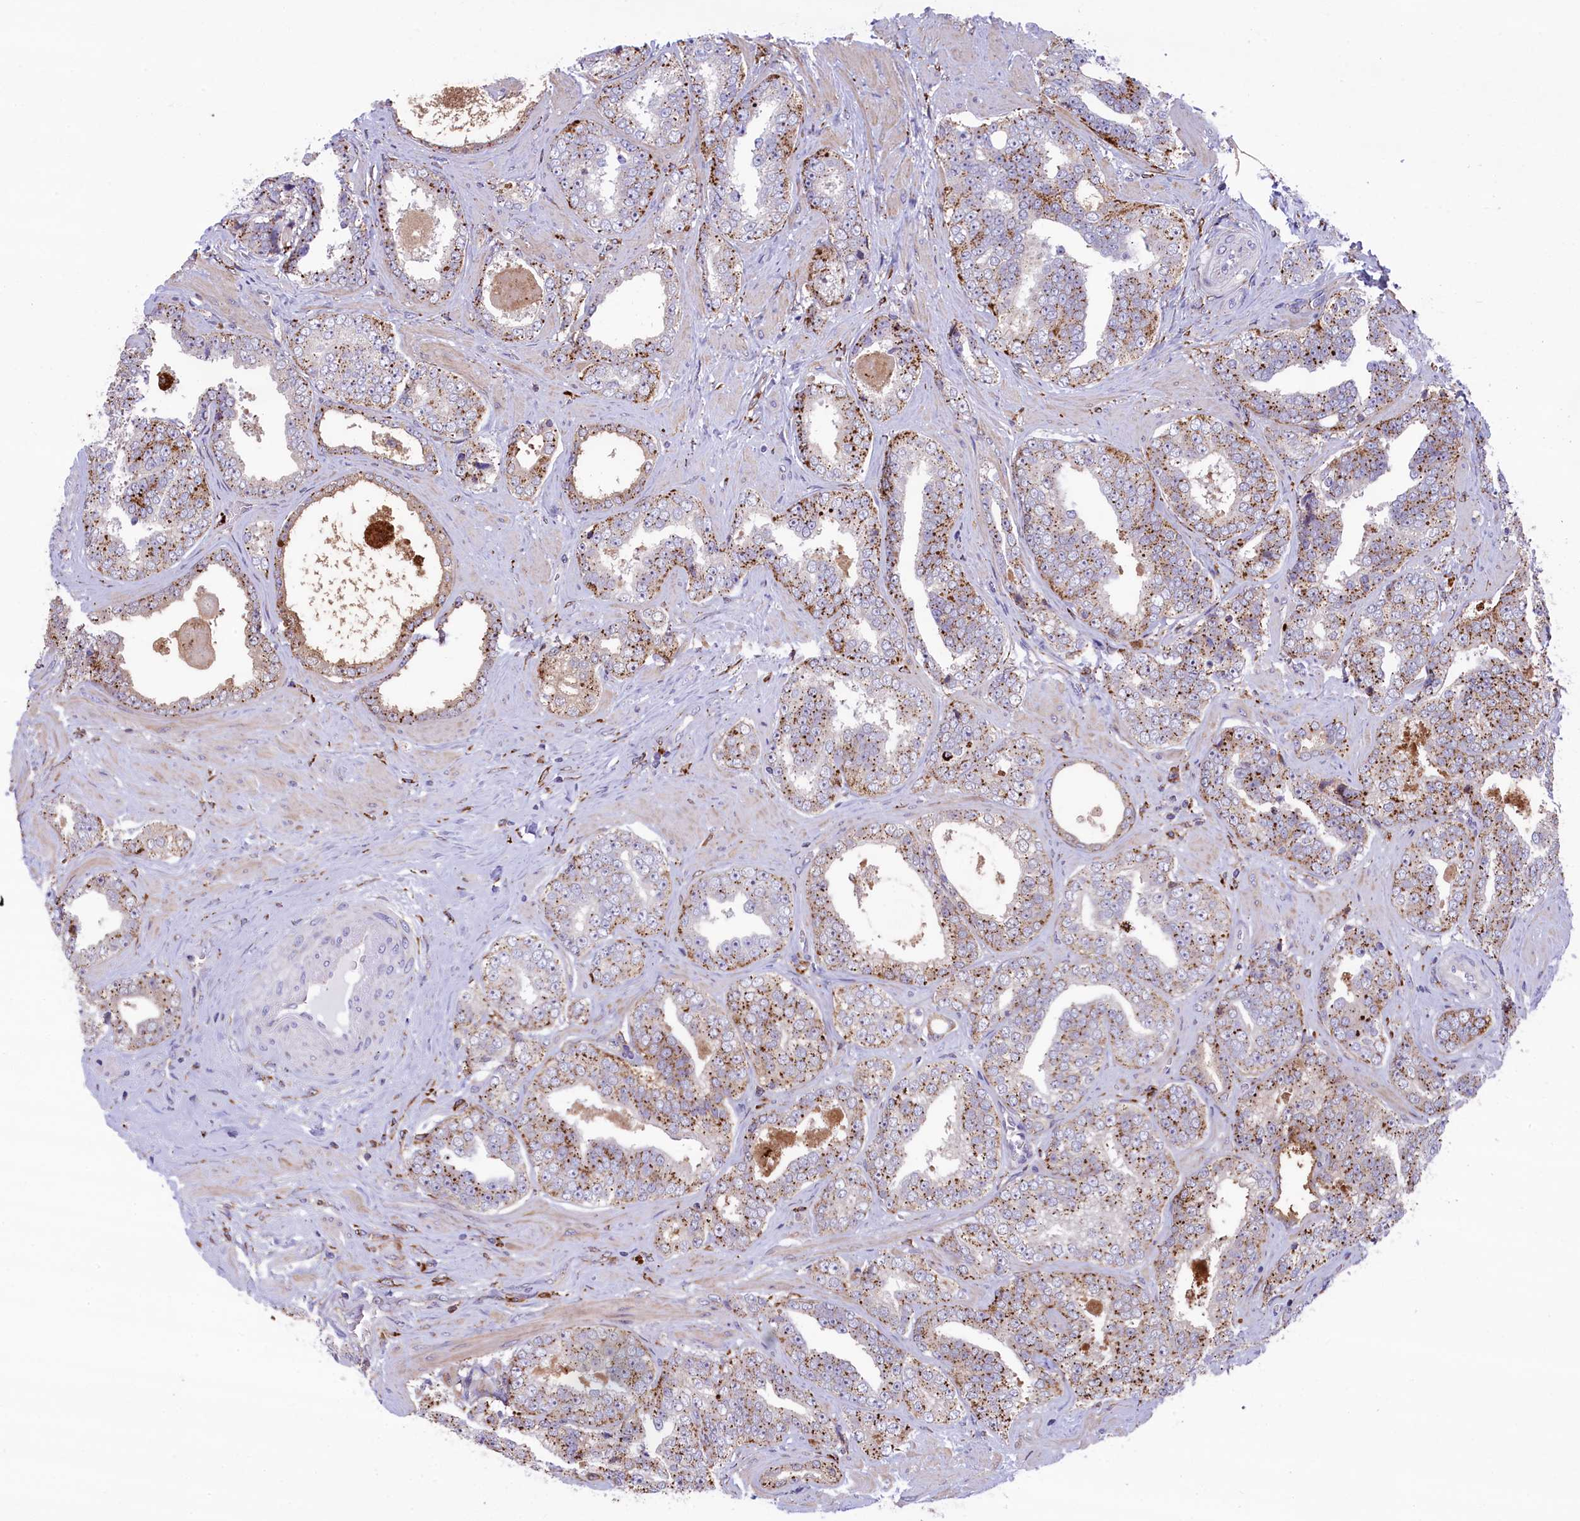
{"staining": {"intensity": "moderate", "quantity": "25%-75%", "location": "cytoplasmic/membranous"}, "tissue": "prostate cancer", "cell_type": "Tumor cells", "image_type": "cancer", "snomed": [{"axis": "morphology", "description": "Adenocarcinoma, High grade"}, {"axis": "topography", "description": "Prostate"}], "caption": "A high-resolution image shows immunohistochemistry staining of prostate cancer, which demonstrates moderate cytoplasmic/membranous staining in approximately 25%-75% of tumor cells.", "gene": "MAN2B1", "patient": {"sex": "male", "age": 67}}